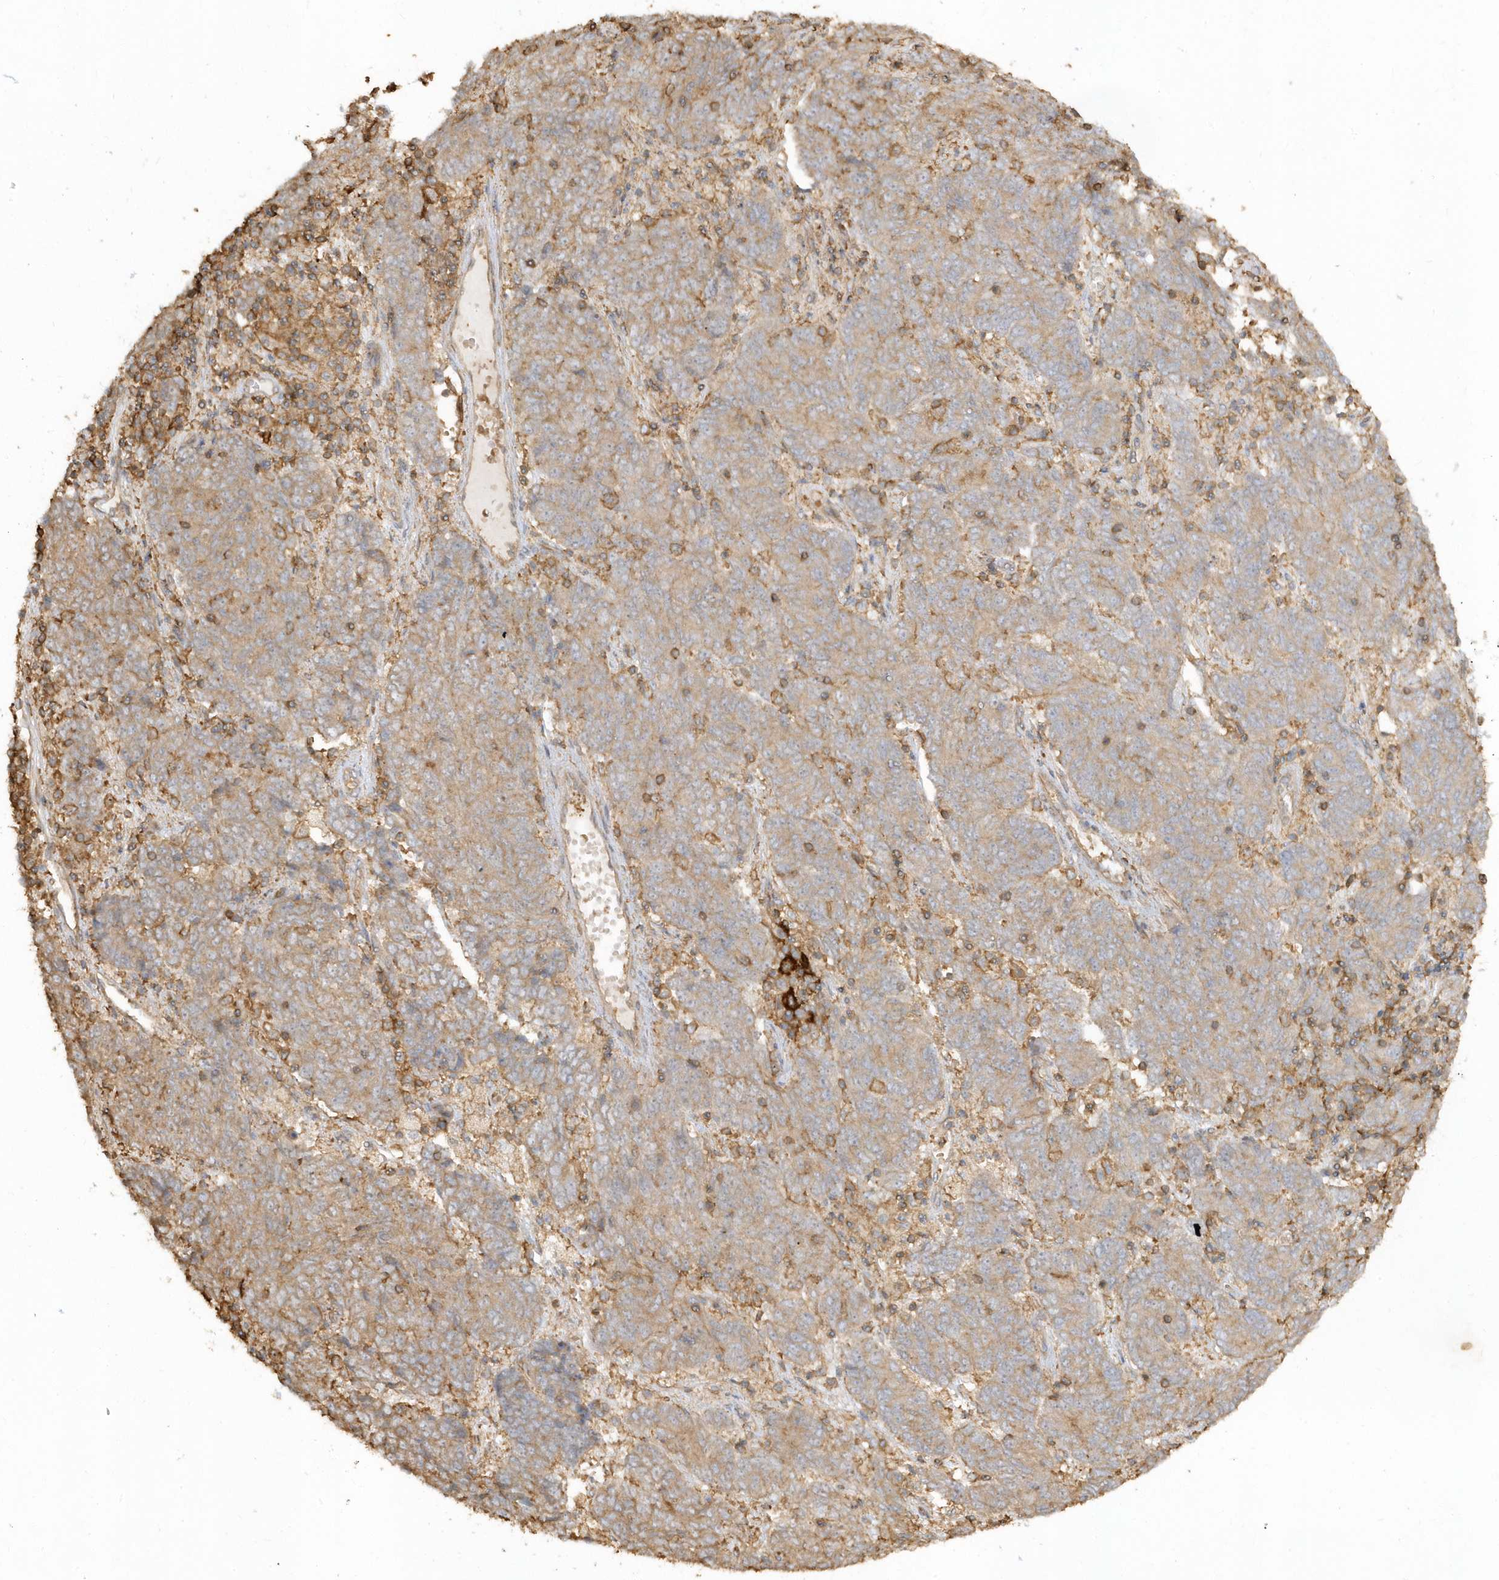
{"staining": {"intensity": "moderate", "quantity": ">75%", "location": "cytoplasmic/membranous"}, "tissue": "endometrial cancer", "cell_type": "Tumor cells", "image_type": "cancer", "snomed": [{"axis": "morphology", "description": "Adenocarcinoma, NOS"}, {"axis": "topography", "description": "Endometrium"}], "caption": "Immunohistochemical staining of endometrial cancer (adenocarcinoma) reveals medium levels of moderate cytoplasmic/membranous expression in about >75% of tumor cells. Ihc stains the protein of interest in brown and the nuclei are stained blue.", "gene": "ZBTB8A", "patient": {"sex": "female", "age": 80}}